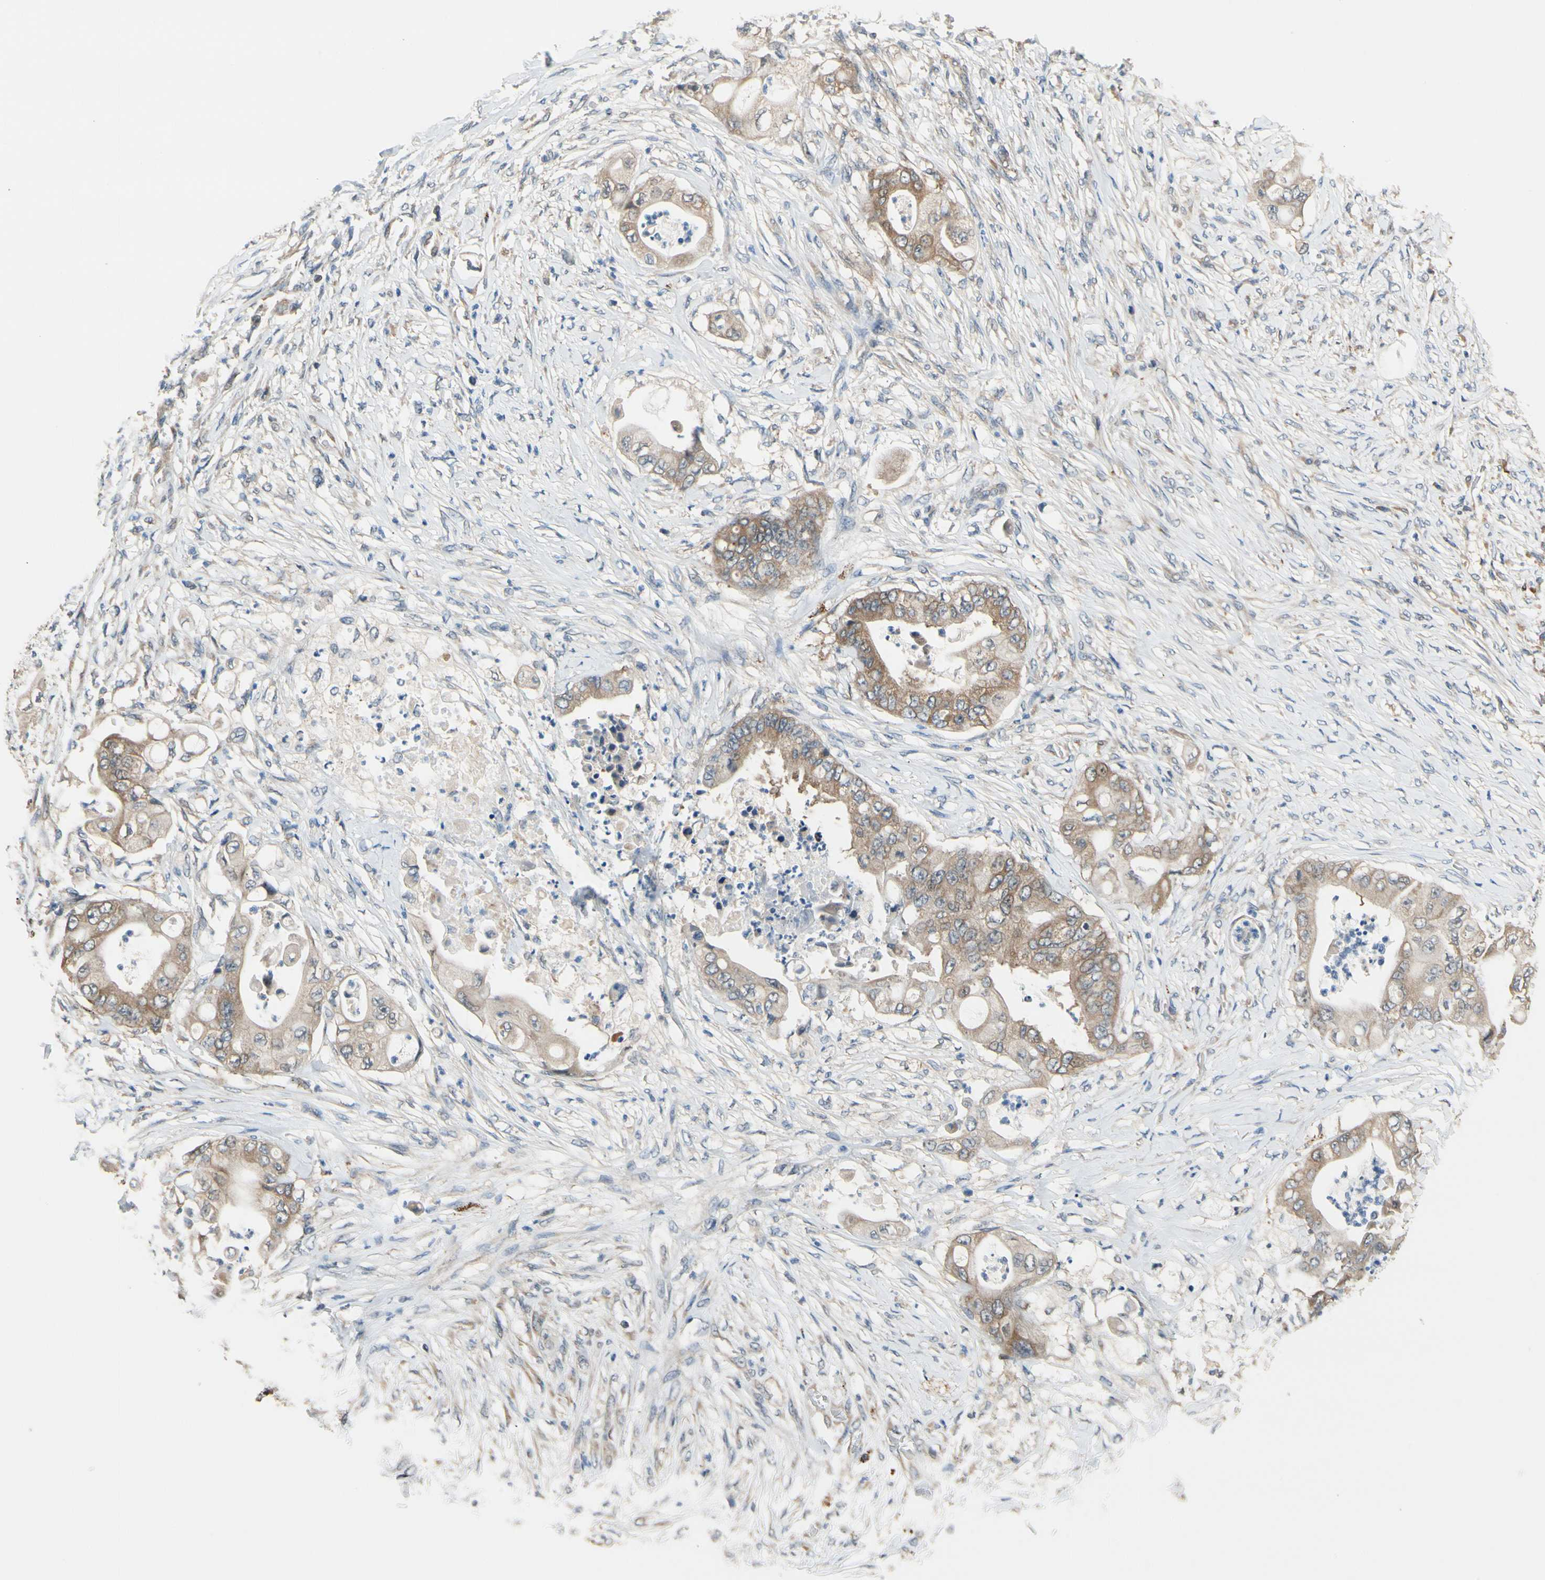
{"staining": {"intensity": "moderate", "quantity": ">75%", "location": "cytoplasmic/membranous"}, "tissue": "stomach cancer", "cell_type": "Tumor cells", "image_type": "cancer", "snomed": [{"axis": "morphology", "description": "Adenocarcinoma, NOS"}, {"axis": "topography", "description": "Stomach"}], "caption": "An IHC photomicrograph of neoplastic tissue is shown. Protein staining in brown shows moderate cytoplasmic/membranous positivity in adenocarcinoma (stomach) within tumor cells.", "gene": "ANKHD1", "patient": {"sex": "female", "age": 73}}